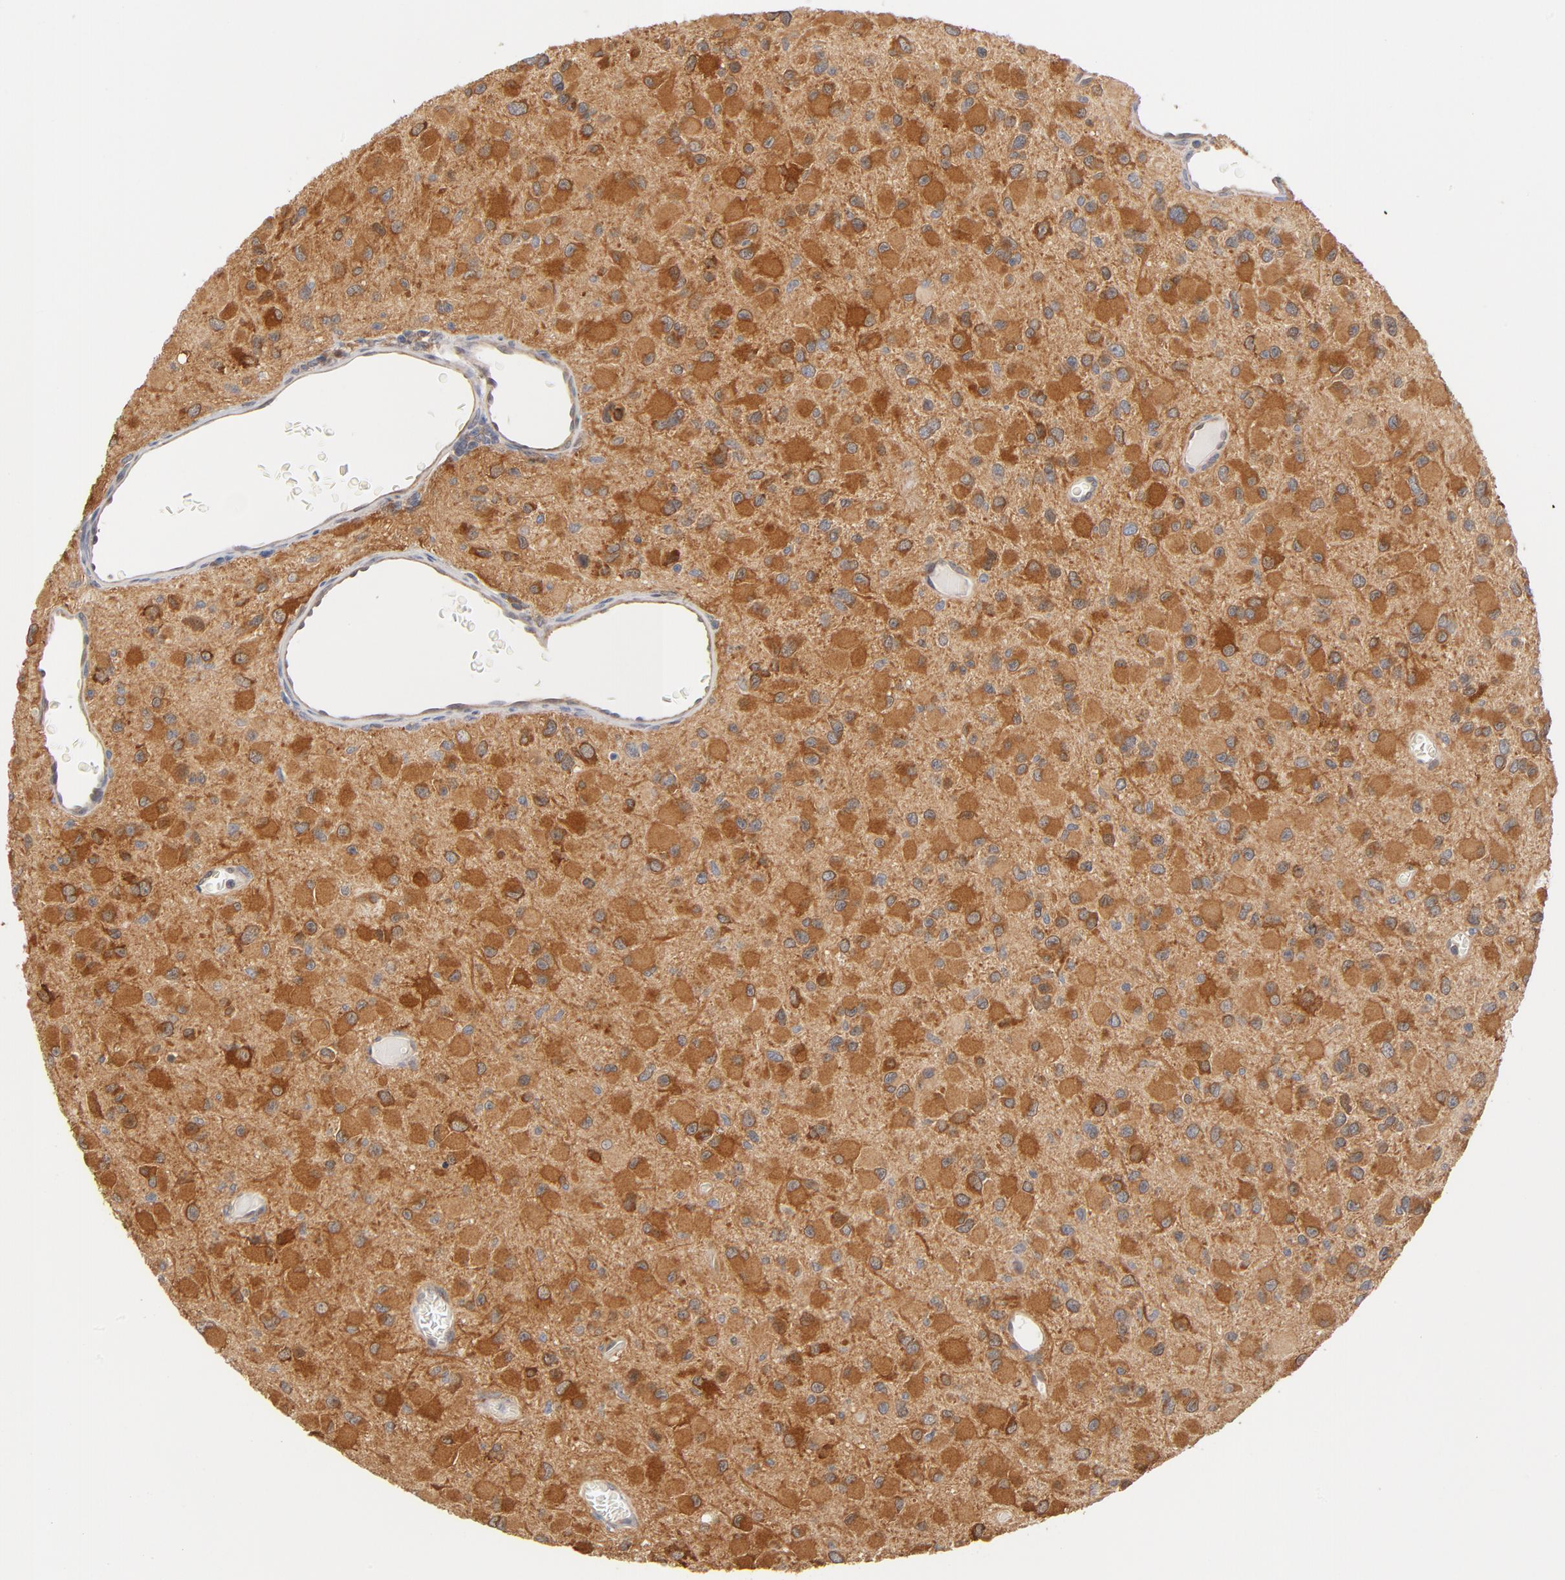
{"staining": {"intensity": "strong", "quantity": ">75%", "location": "cytoplasmic/membranous"}, "tissue": "glioma", "cell_type": "Tumor cells", "image_type": "cancer", "snomed": [{"axis": "morphology", "description": "Glioma, malignant, Low grade"}, {"axis": "topography", "description": "Brain"}], "caption": "The image demonstrates staining of malignant glioma (low-grade), revealing strong cytoplasmic/membranous protein expression (brown color) within tumor cells.", "gene": "ASMTL", "patient": {"sex": "male", "age": 42}}